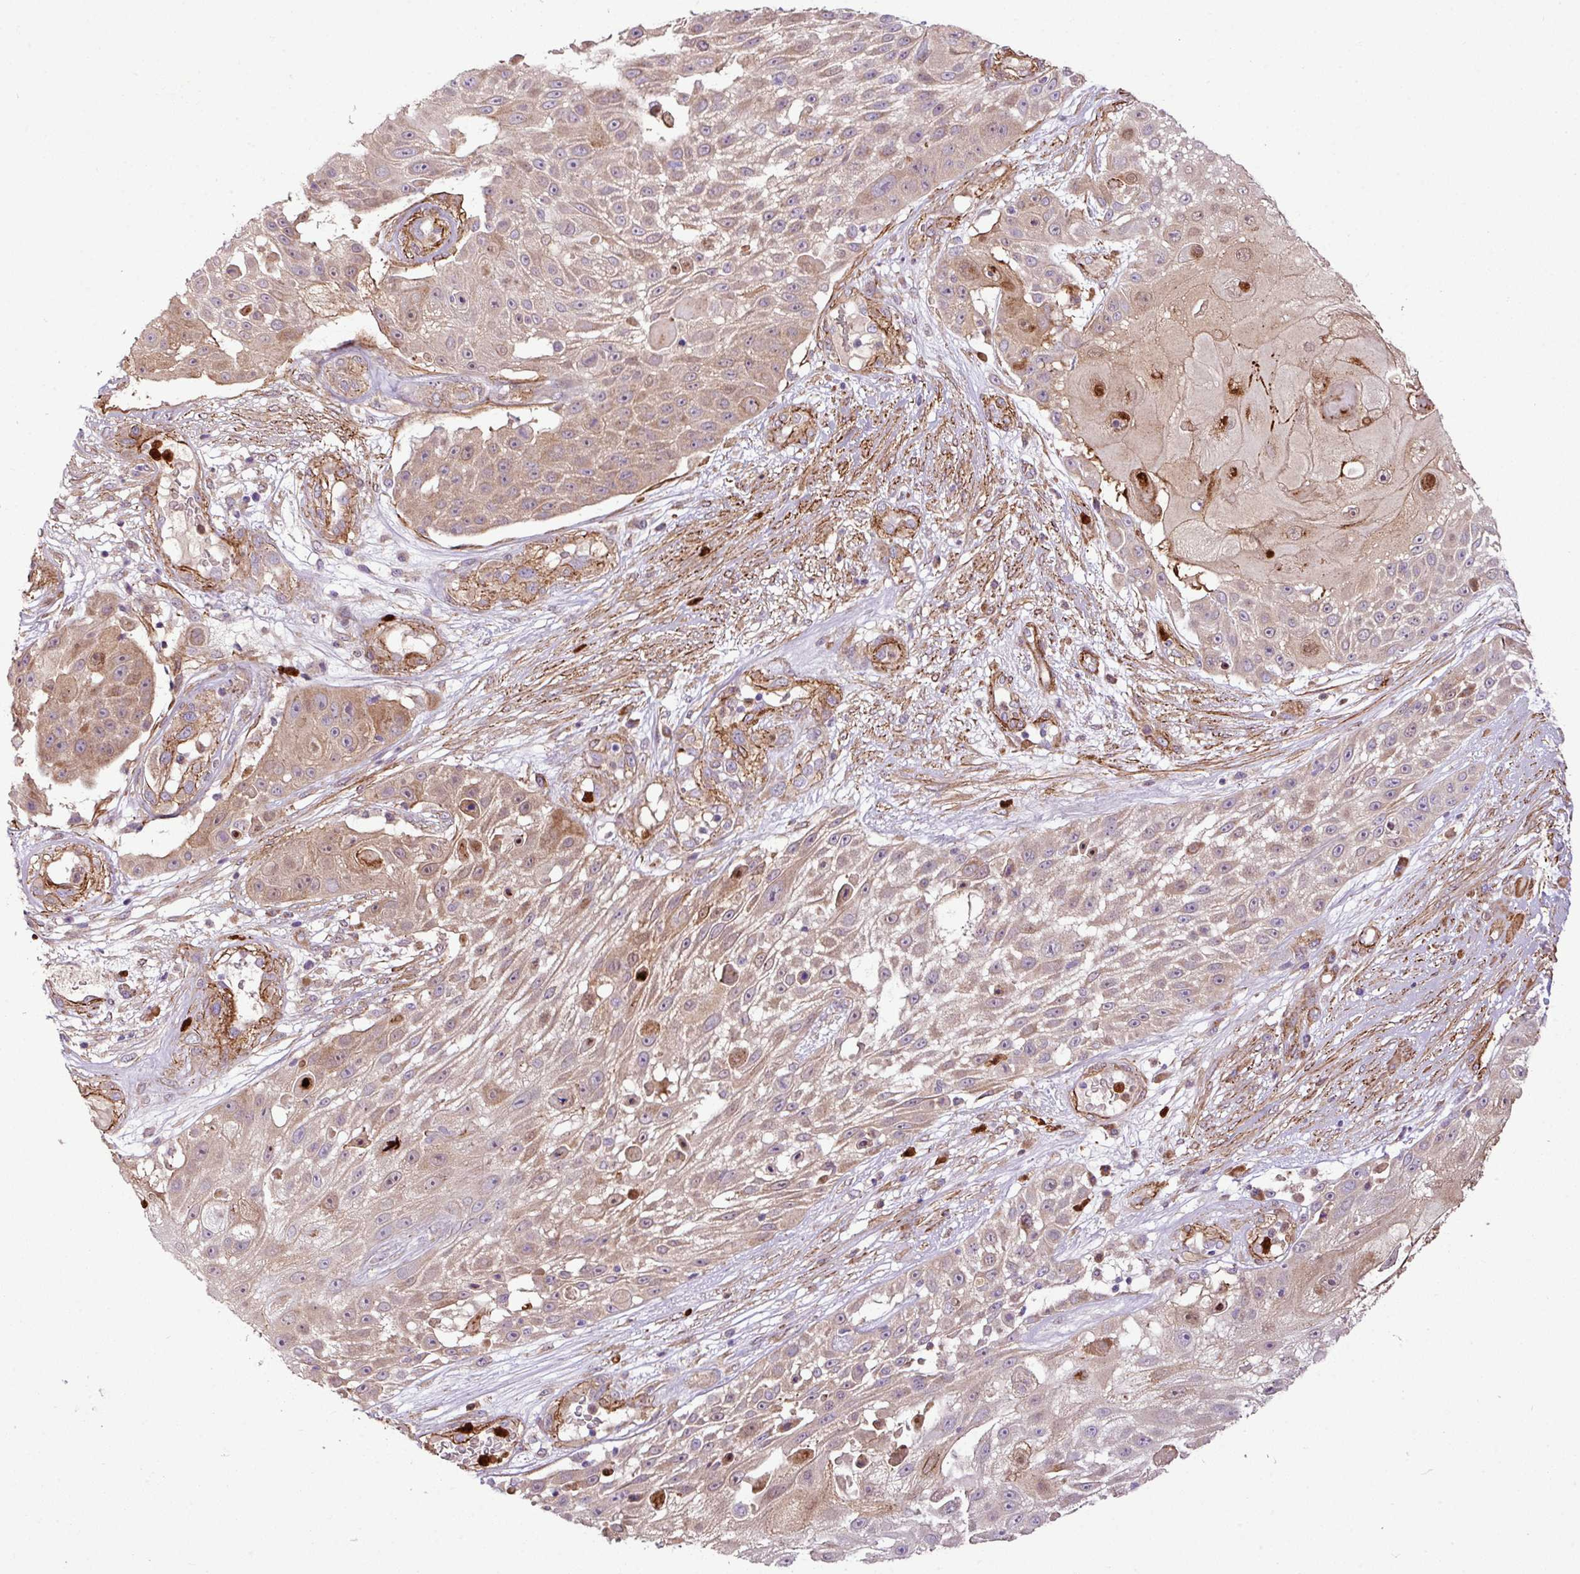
{"staining": {"intensity": "moderate", "quantity": "<25%", "location": "cytoplasmic/membranous"}, "tissue": "skin cancer", "cell_type": "Tumor cells", "image_type": "cancer", "snomed": [{"axis": "morphology", "description": "Squamous cell carcinoma, NOS"}, {"axis": "topography", "description": "Skin"}], "caption": "Squamous cell carcinoma (skin) stained for a protein (brown) exhibits moderate cytoplasmic/membranous positive staining in about <25% of tumor cells.", "gene": "FAM47E", "patient": {"sex": "female", "age": 86}}